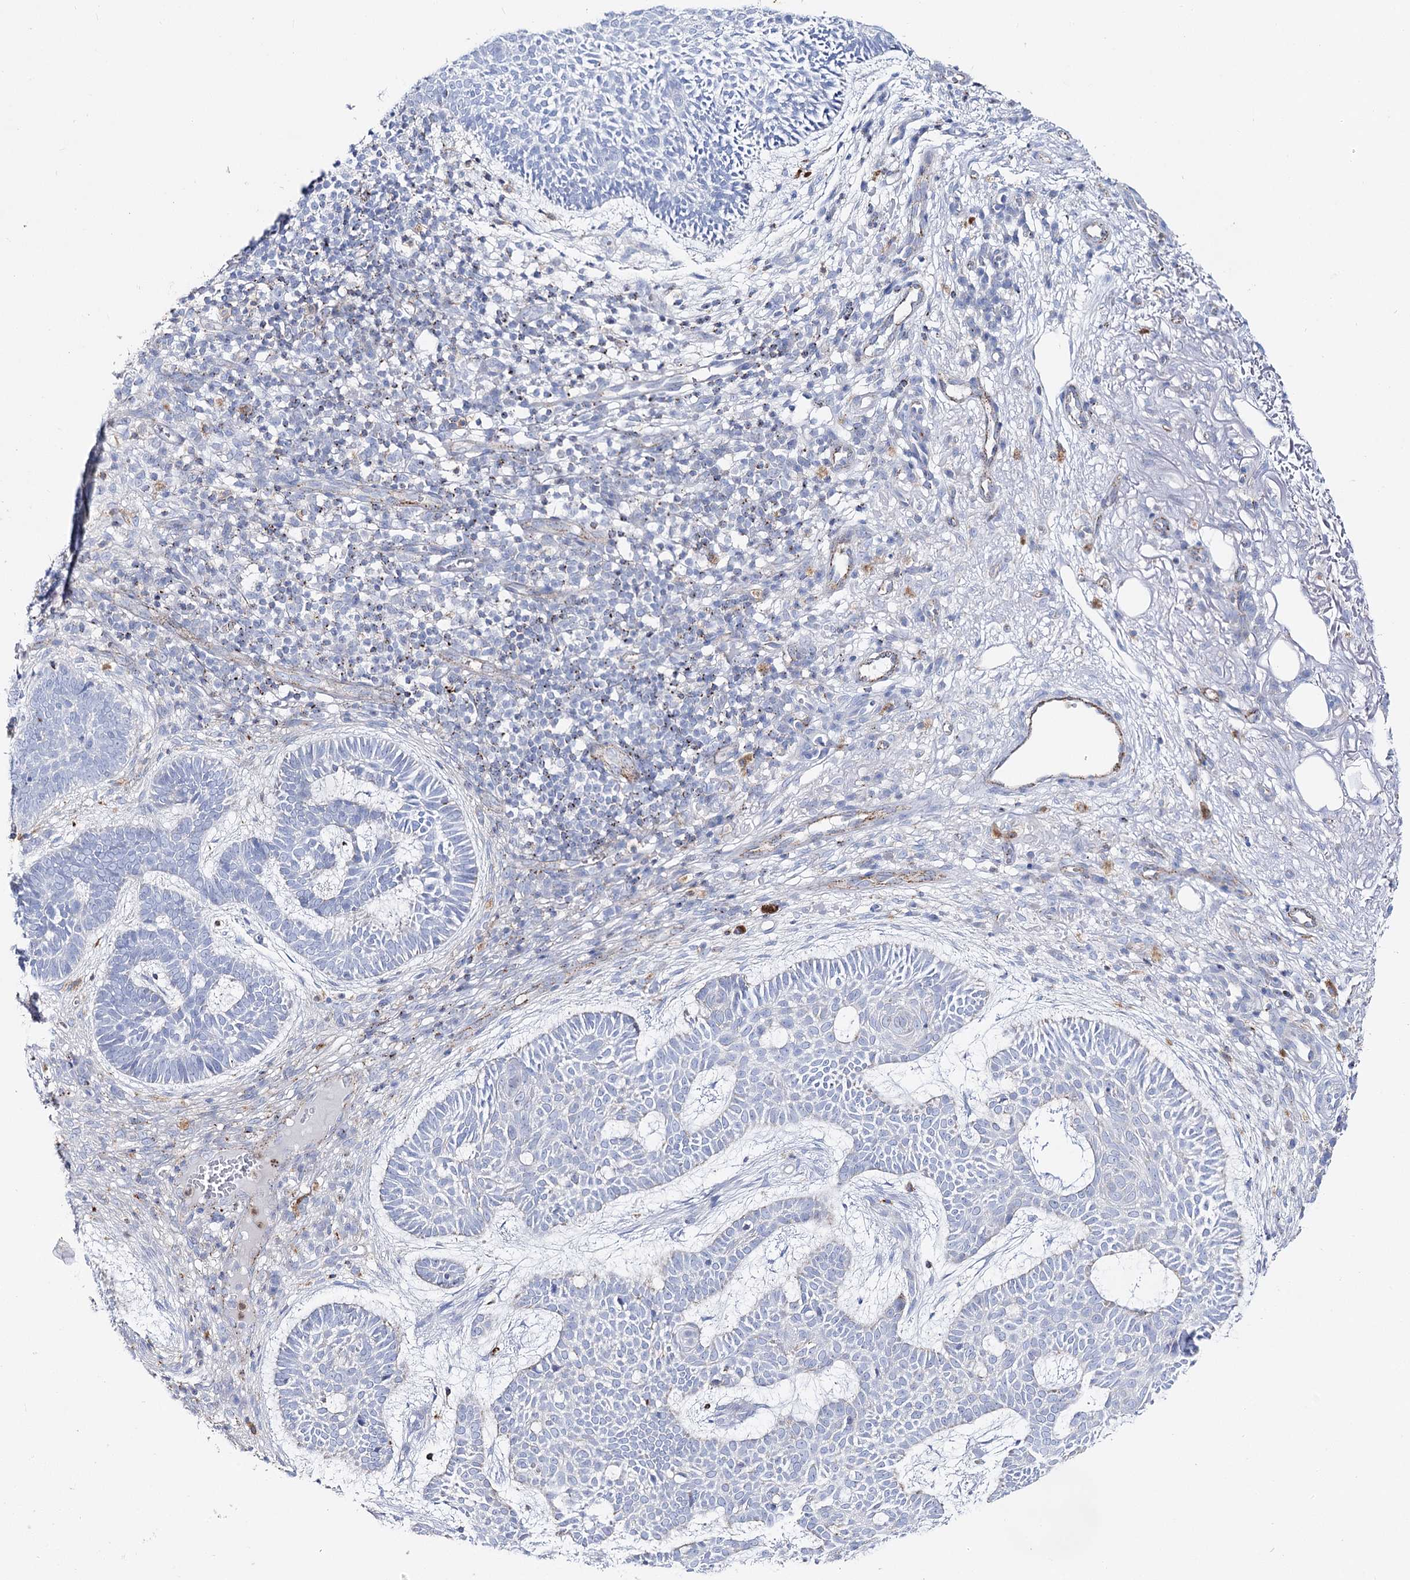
{"staining": {"intensity": "negative", "quantity": "none", "location": "none"}, "tissue": "skin cancer", "cell_type": "Tumor cells", "image_type": "cancer", "snomed": [{"axis": "morphology", "description": "Basal cell carcinoma"}, {"axis": "topography", "description": "Skin"}], "caption": "High magnification brightfield microscopy of skin cancer stained with DAB (brown) and counterstained with hematoxylin (blue): tumor cells show no significant staining.", "gene": "SLC3A1", "patient": {"sex": "male", "age": 85}}